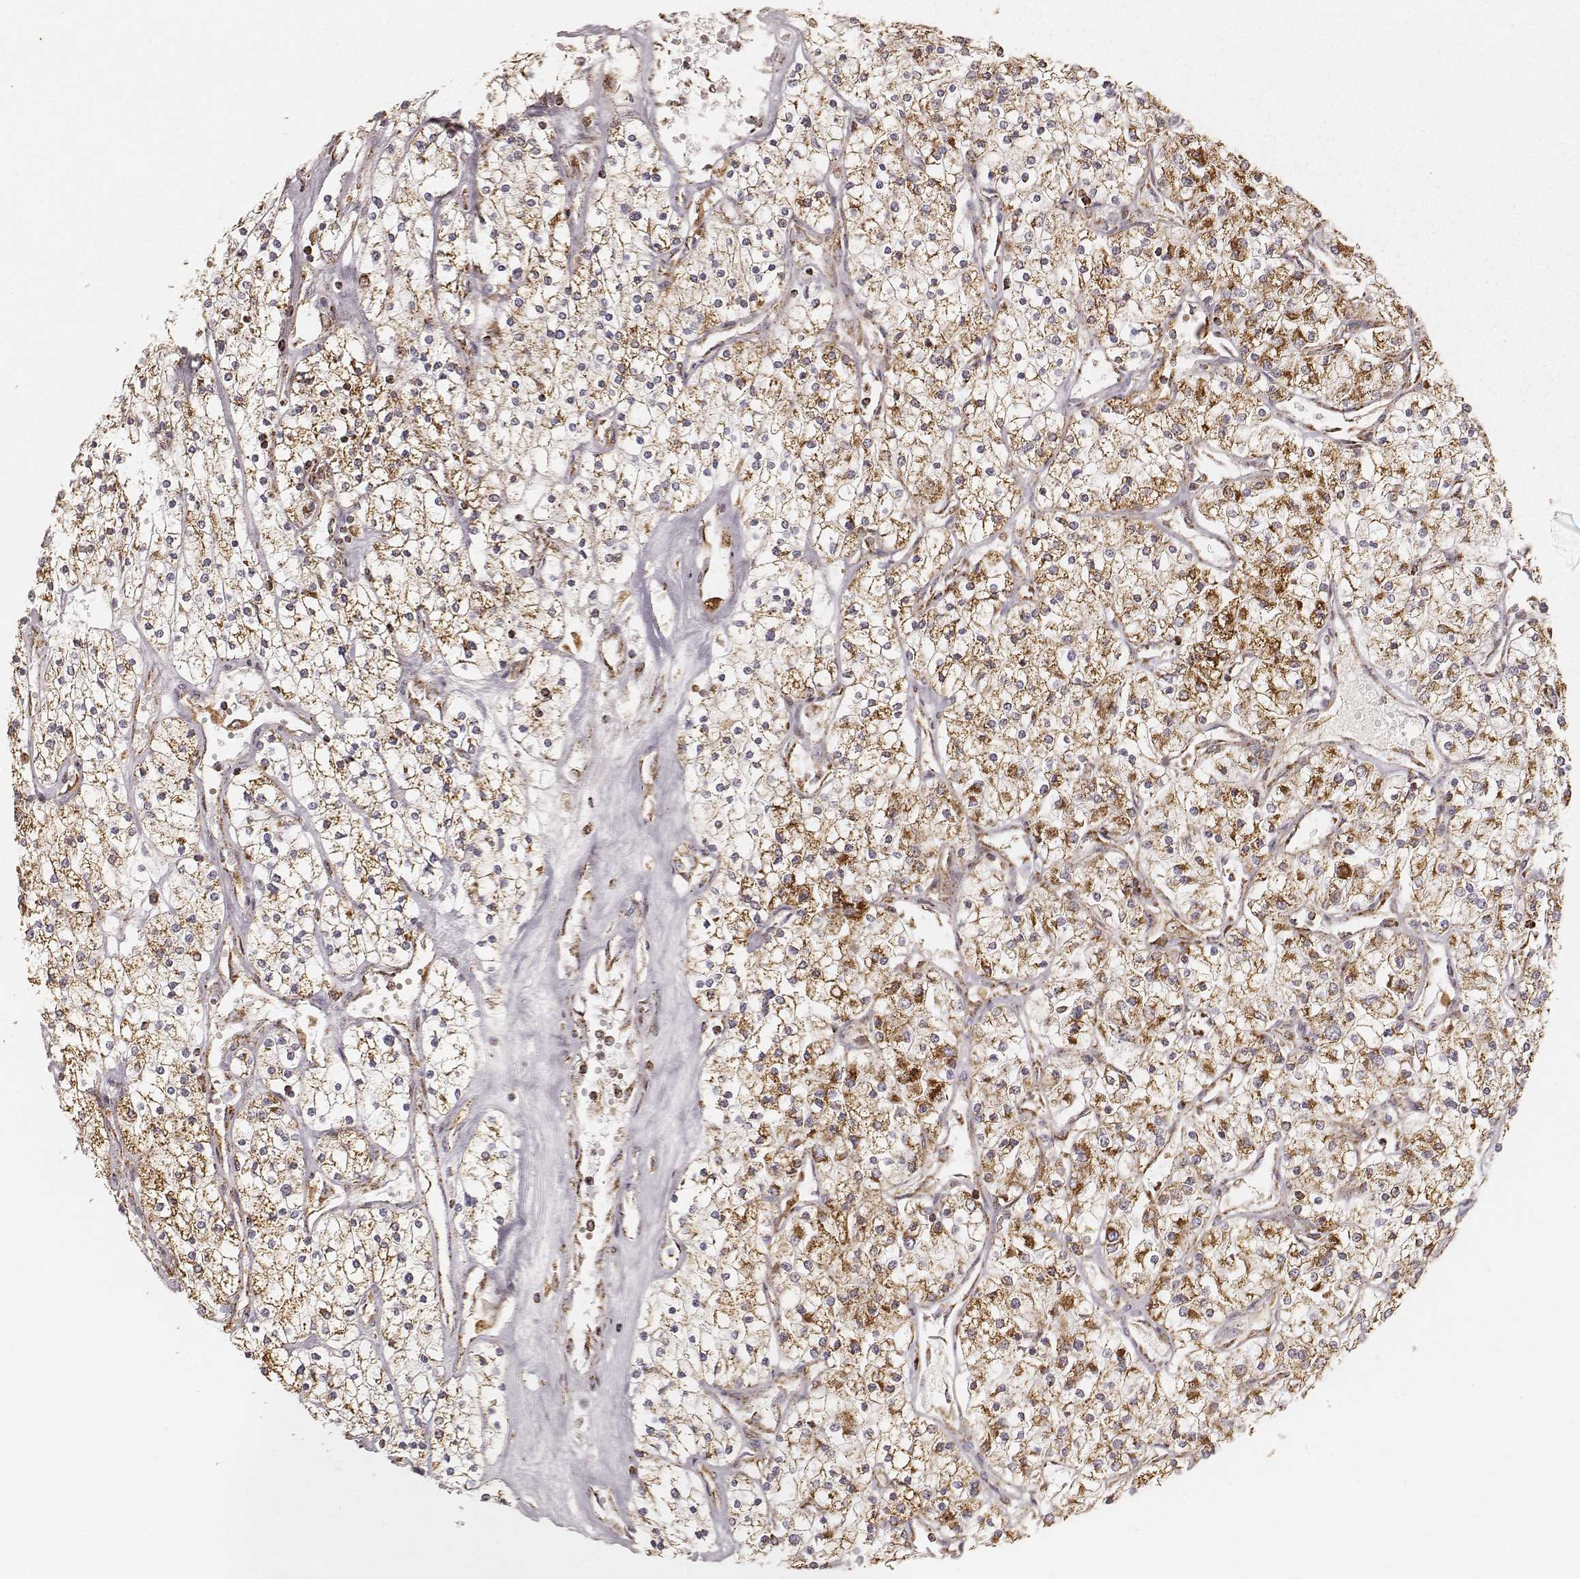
{"staining": {"intensity": "strong", "quantity": ">75%", "location": "cytoplasmic/membranous"}, "tissue": "renal cancer", "cell_type": "Tumor cells", "image_type": "cancer", "snomed": [{"axis": "morphology", "description": "Adenocarcinoma, NOS"}, {"axis": "topography", "description": "Kidney"}], "caption": "Immunohistochemical staining of renal adenocarcinoma reveals strong cytoplasmic/membranous protein positivity in about >75% of tumor cells.", "gene": "CS", "patient": {"sex": "male", "age": 80}}